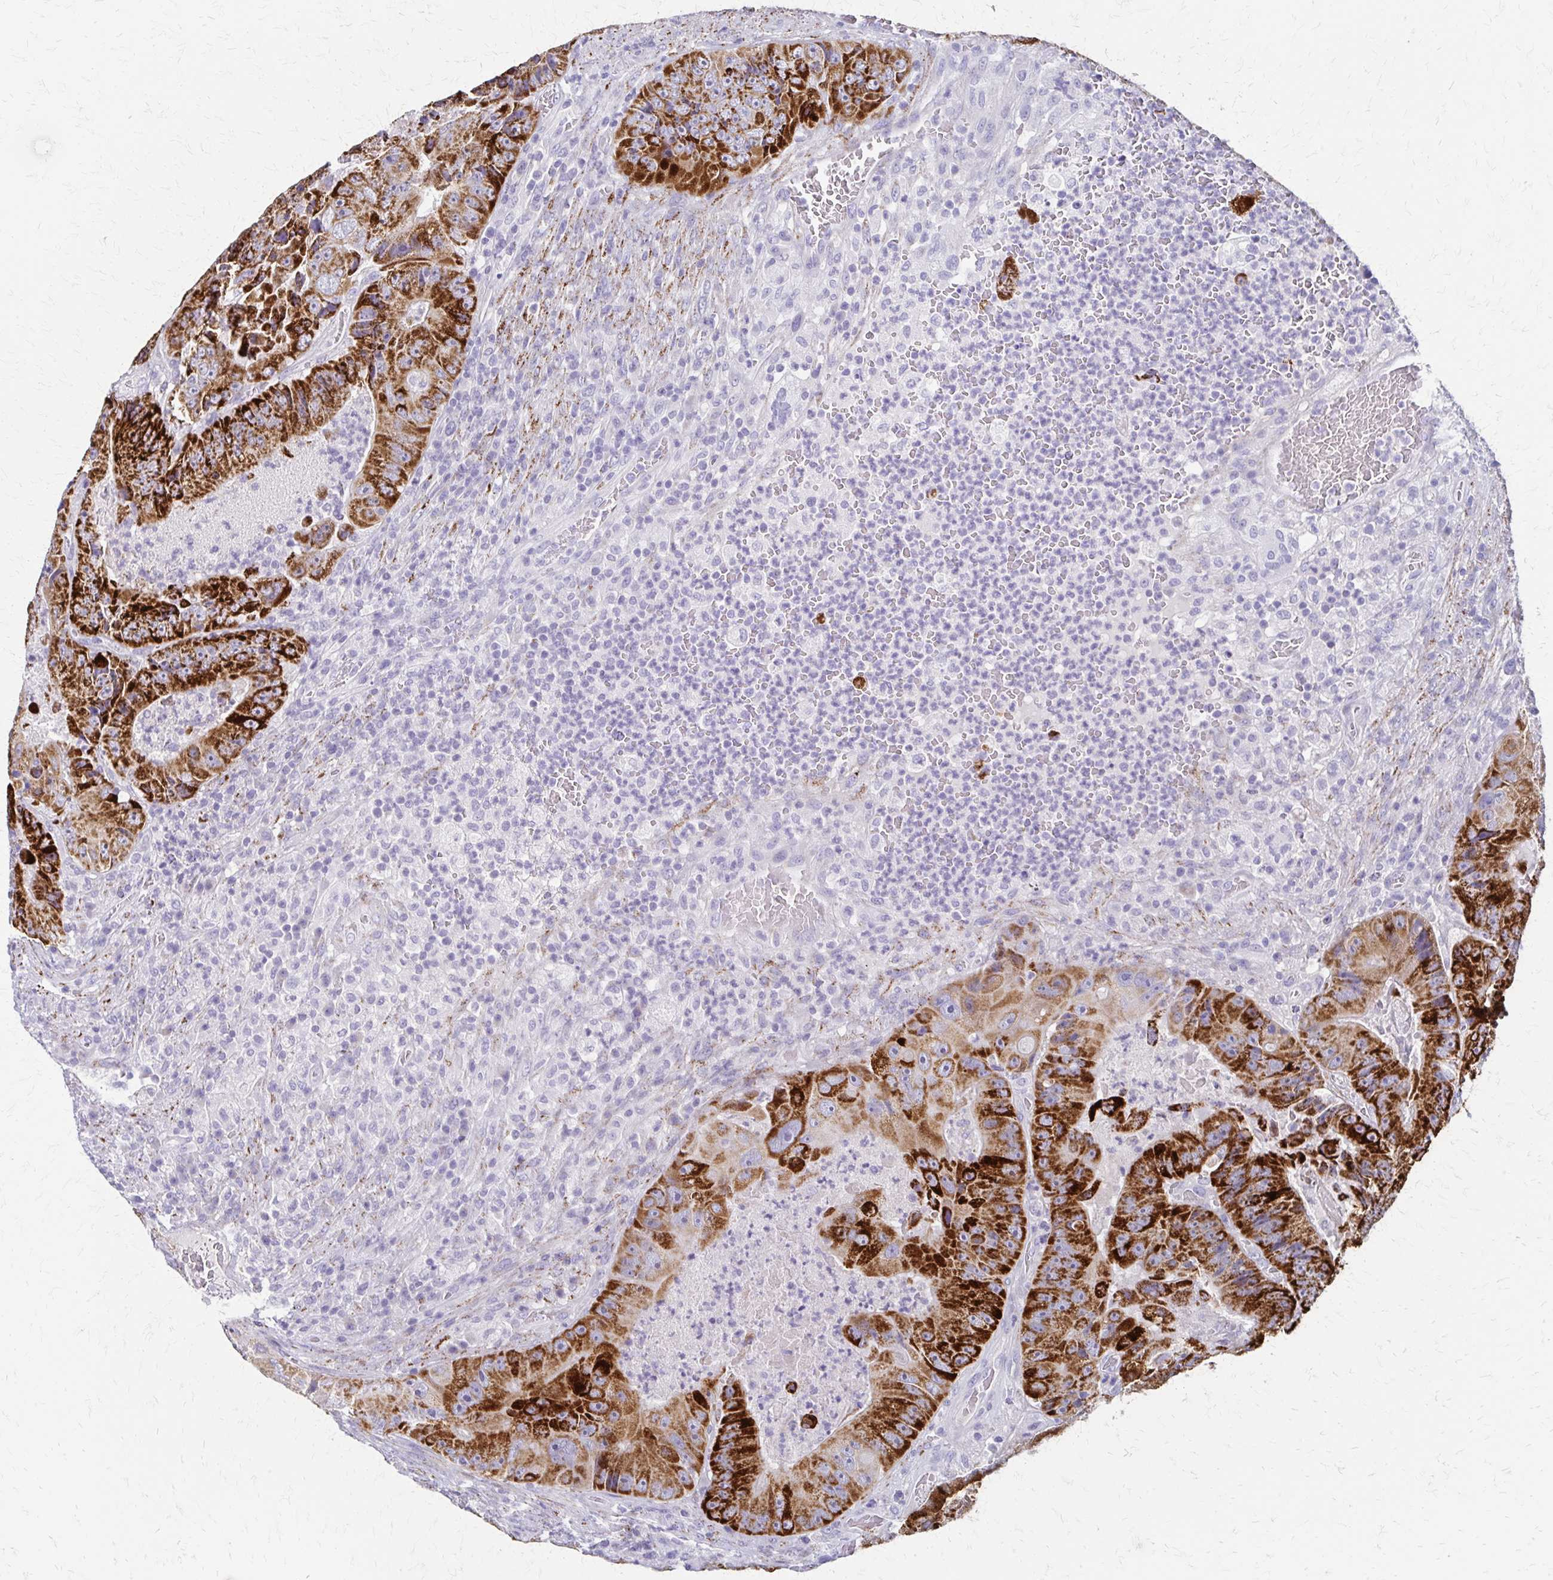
{"staining": {"intensity": "strong", "quantity": ">75%", "location": "cytoplasmic/membranous"}, "tissue": "colorectal cancer", "cell_type": "Tumor cells", "image_type": "cancer", "snomed": [{"axis": "morphology", "description": "Adenocarcinoma, NOS"}, {"axis": "topography", "description": "Colon"}], "caption": "Colorectal cancer (adenocarcinoma) tissue demonstrates strong cytoplasmic/membranous staining in about >75% of tumor cells", "gene": "ZSCAN5B", "patient": {"sex": "female", "age": 86}}